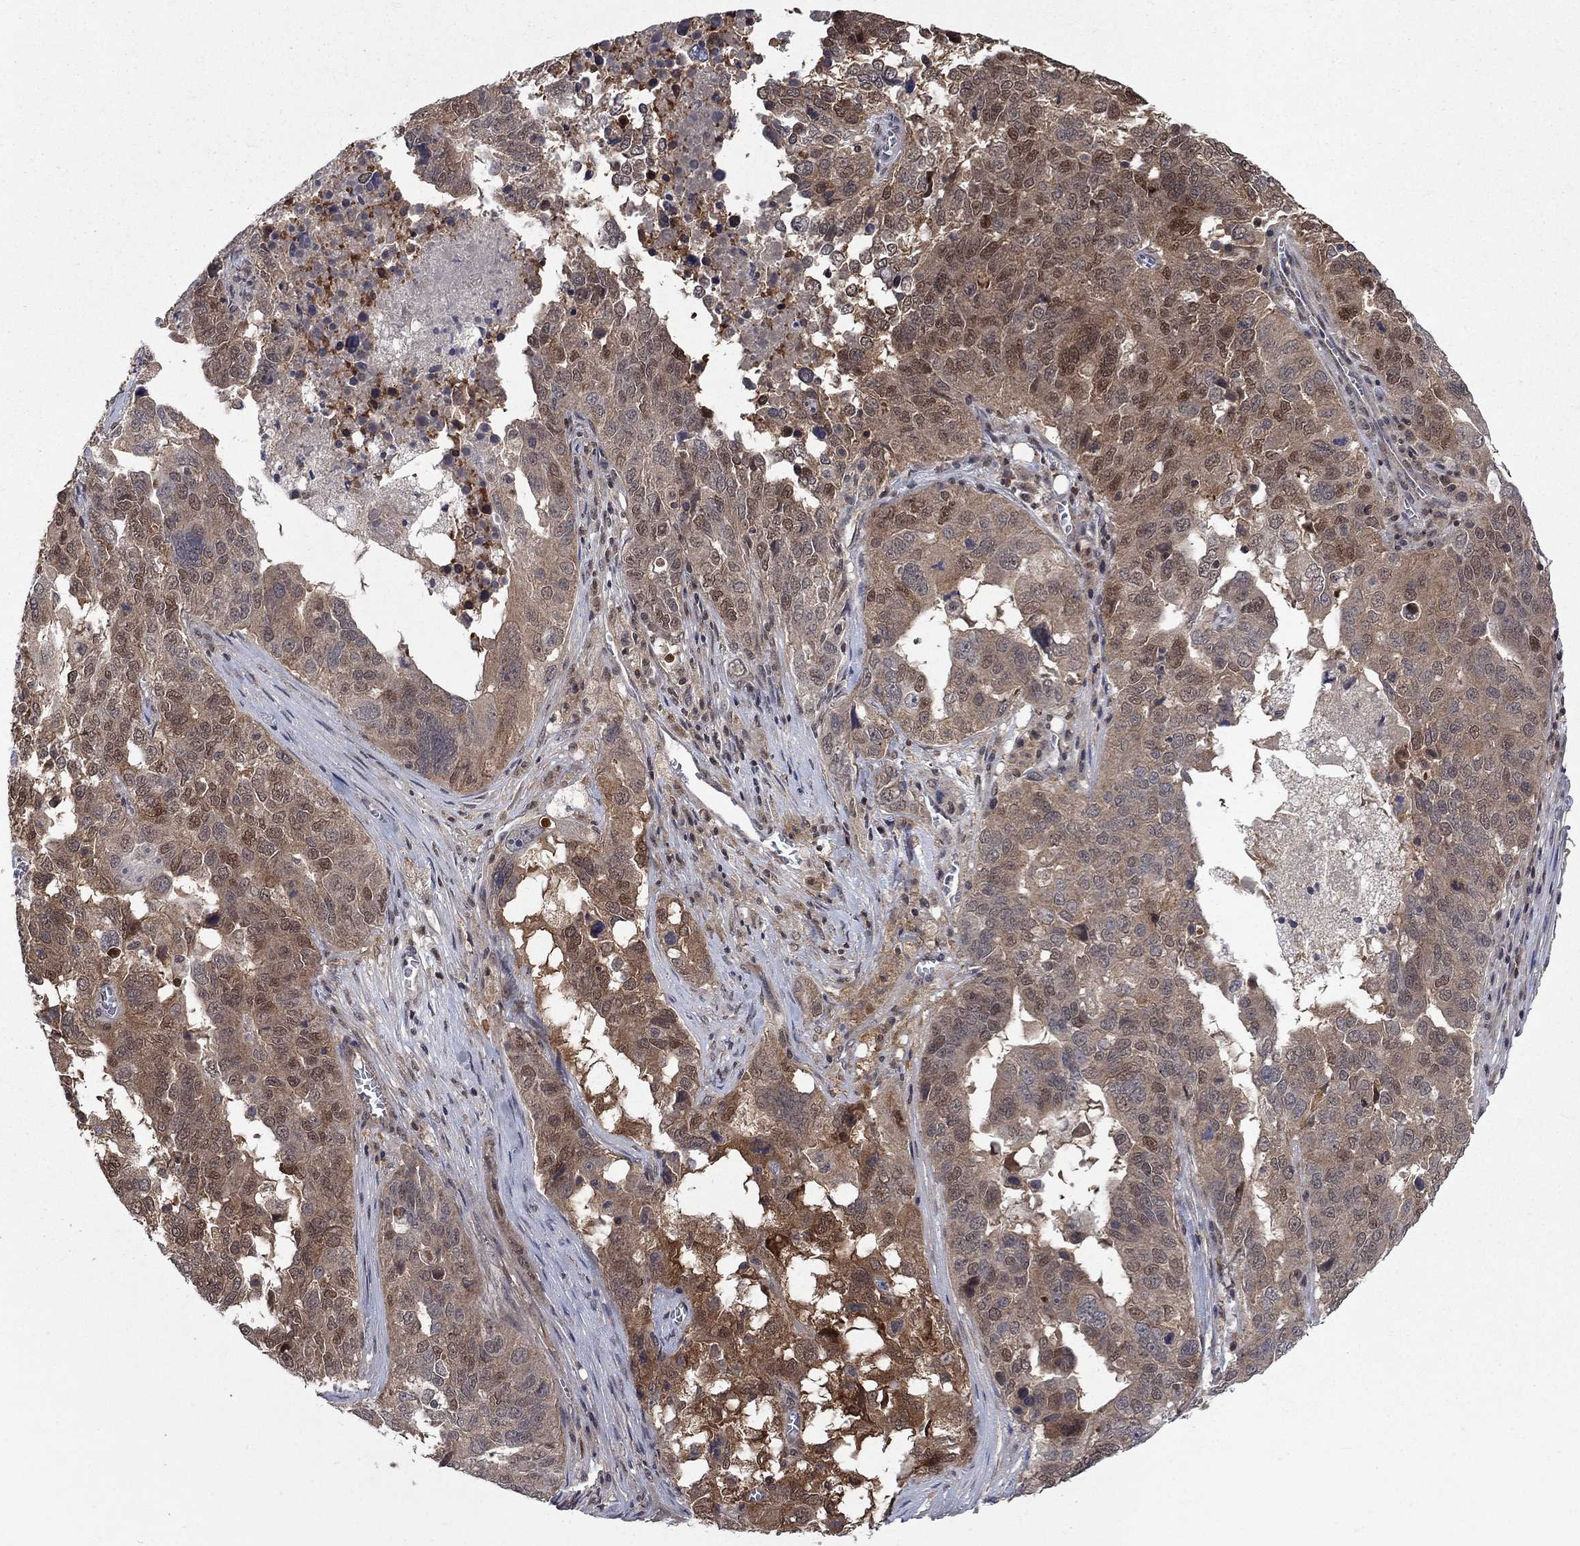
{"staining": {"intensity": "moderate", "quantity": "25%-75%", "location": "cytoplasmic/membranous,nuclear"}, "tissue": "ovarian cancer", "cell_type": "Tumor cells", "image_type": "cancer", "snomed": [{"axis": "morphology", "description": "Carcinoma, endometroid"}, {"axis": "topography", "description": "Soft tissue"}, {"axis": "topography", "description": "Ovary"}], "caption": "There is medium levels of moderate cytoplasmic/membranous and nuclear positivity in tumor cells of ovarian endometroid carcinoma, as demonstrated by immunohistochemical staining (brown color).", "gene": "IAH1", "patient": {"sex": "female", "age": 52}}